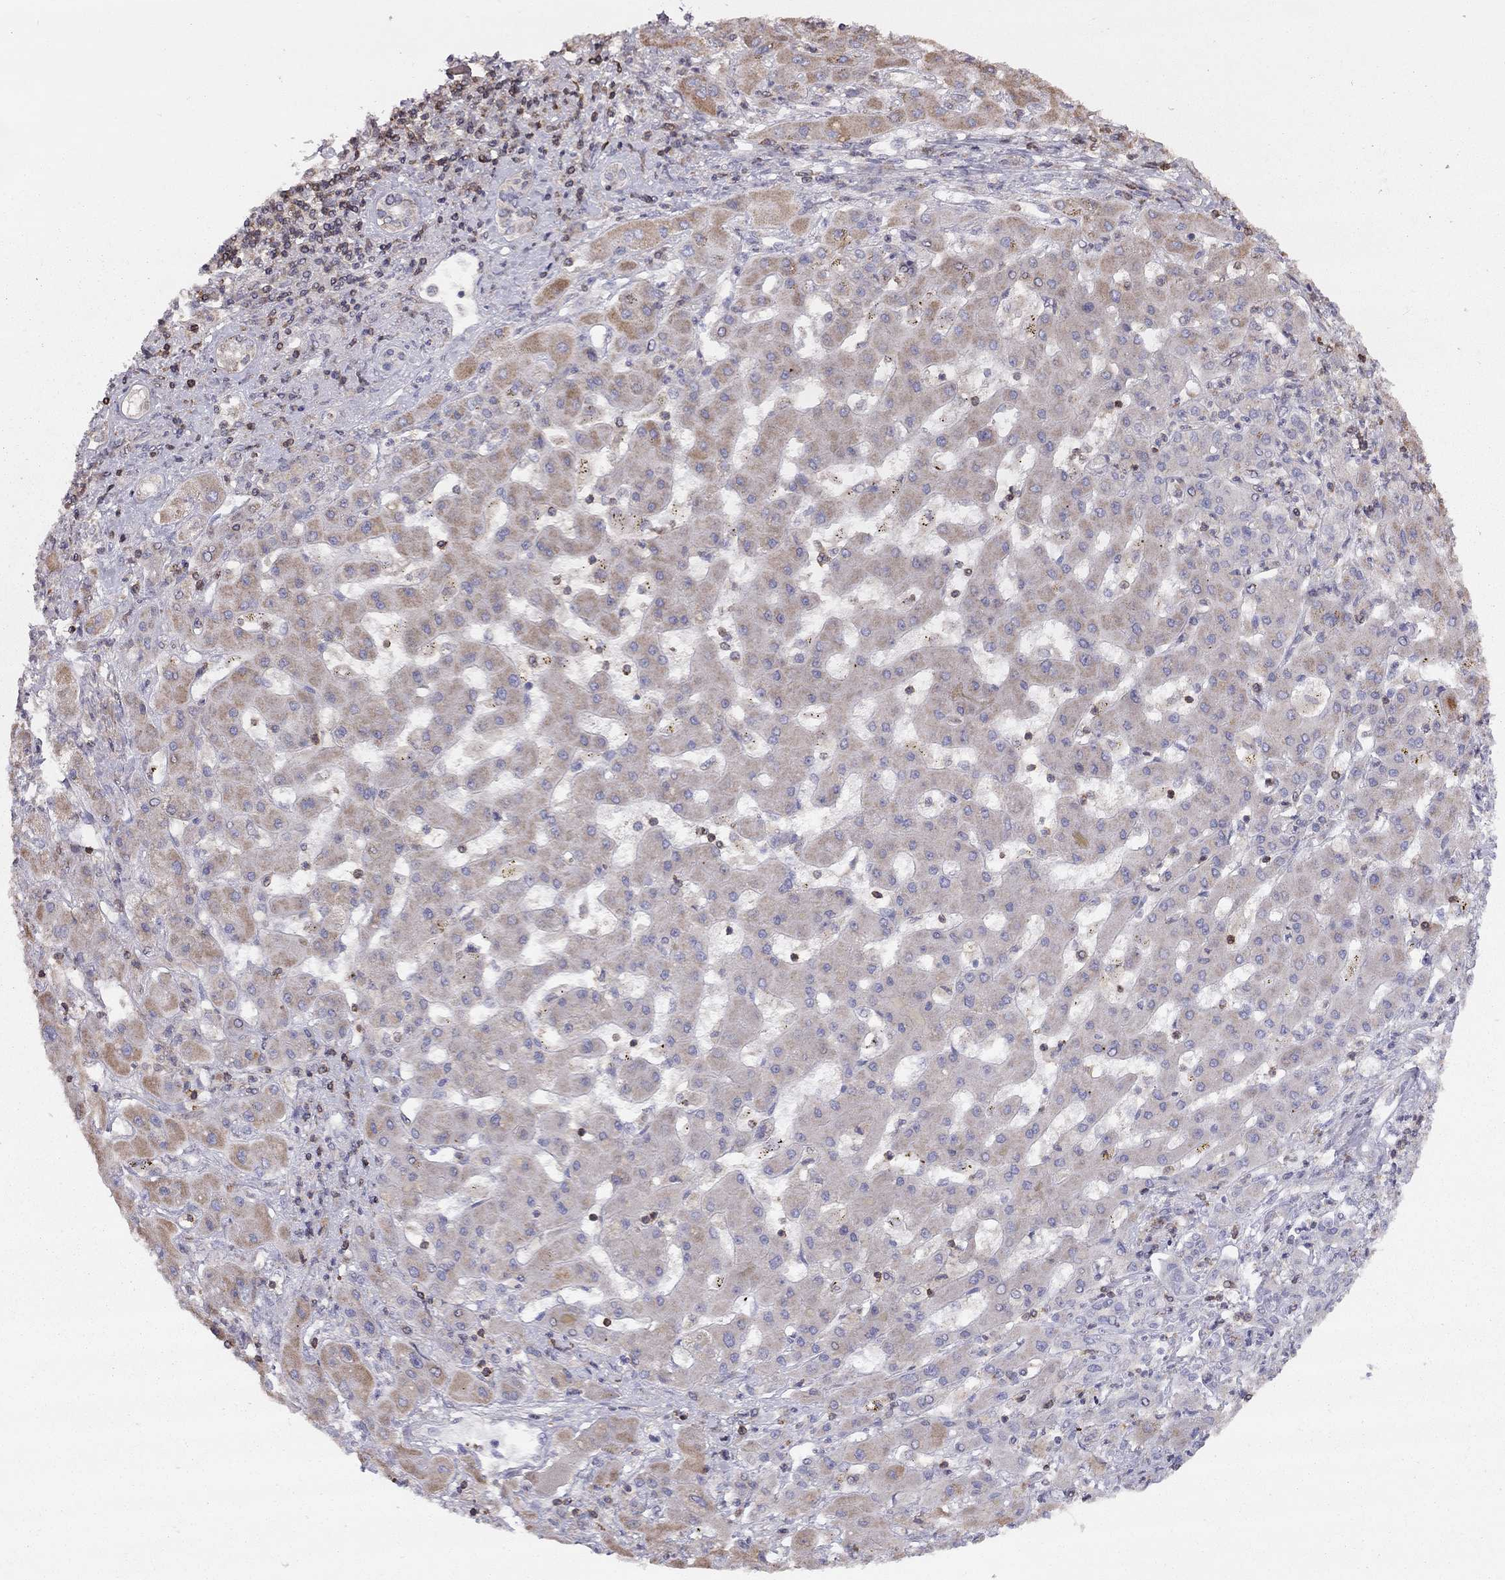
{"staining": {"intensity": "strong", "quantity": "<25%", "location": "cytoplasmic/membranous"}, "tissue": "liver cancer", "cell_type": "Tumor cells", "image_type": "cancer", "snomed": [{"axis": "morphology", "description": "Cholangiocarcinoma"}, {"axis": "topography", "description": "Liver"}], "caption": "Immunohistochemical staining of cholangiocarcinoma (liver) reveals medium levels of strong cytoplasmic/membranous positivity in approximately <25% of tumor cells. The staining was performed using DAB (3,3'-diaminobenzidine), with brown indicating positive protein expression. Nuclei are stained blue with hematoxylin.", "gene": "CITED1", "patient": {"sex": "male", "age": 67}}